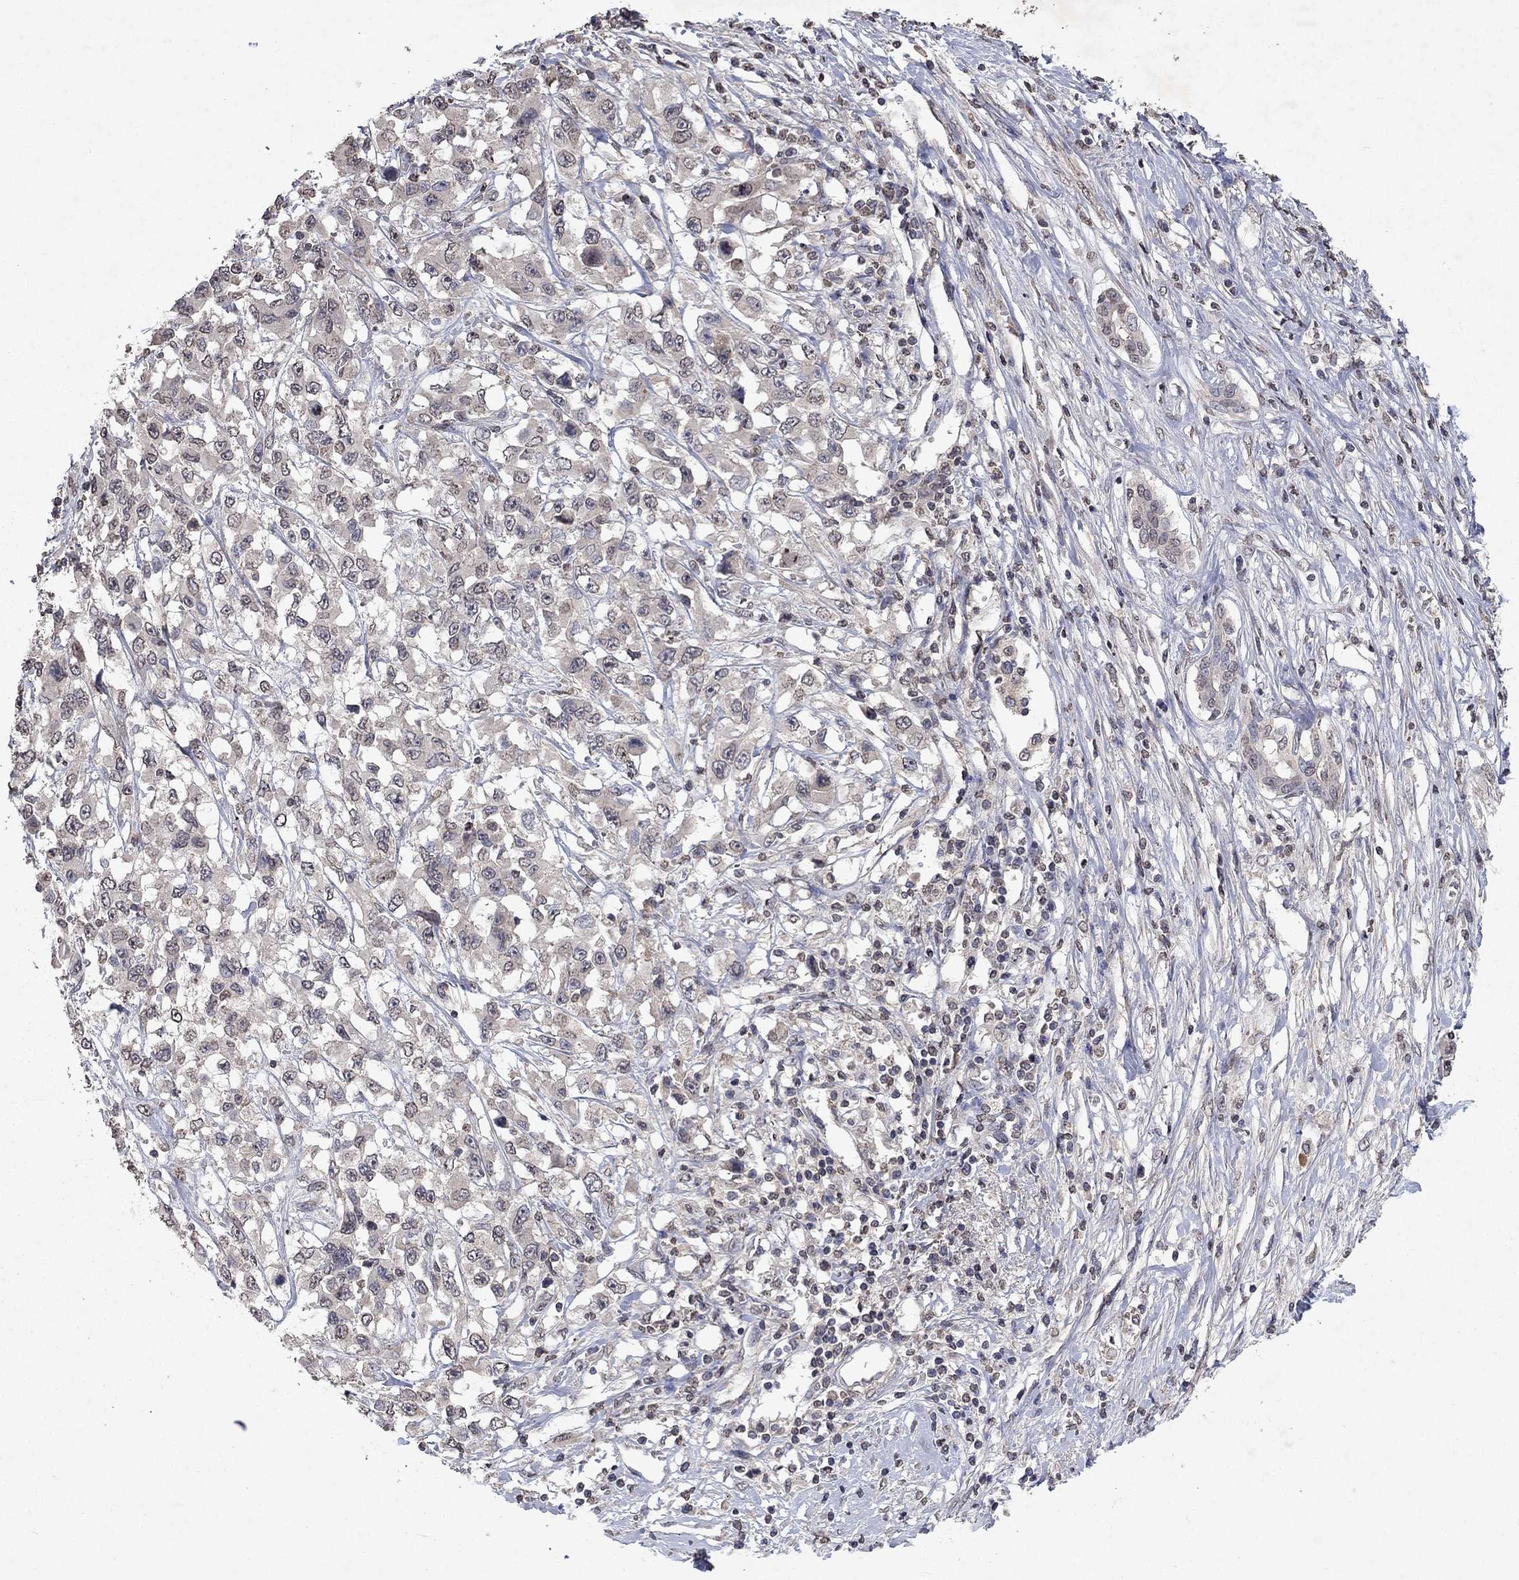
{"staining": {"intensity": "negative", "quantity": "none", "location": "none"}, "tissue": "liver cancer", "cell_type": "Tumor cells", "image_type": "cancer", "snomed": [{"axis": "morphology", "description": "Adenocarcinoma, NOS"}, {"axis": "morphology", "description": "Cholangiocarcinoma"}, {"axis": "topography", "description": "Liver"}], "caption": "The image demonstrates no staining of tumor cells in liver adenocarcinoma.", "gene": "TTC38", "patient": {"sex": "male", "age": 64}}